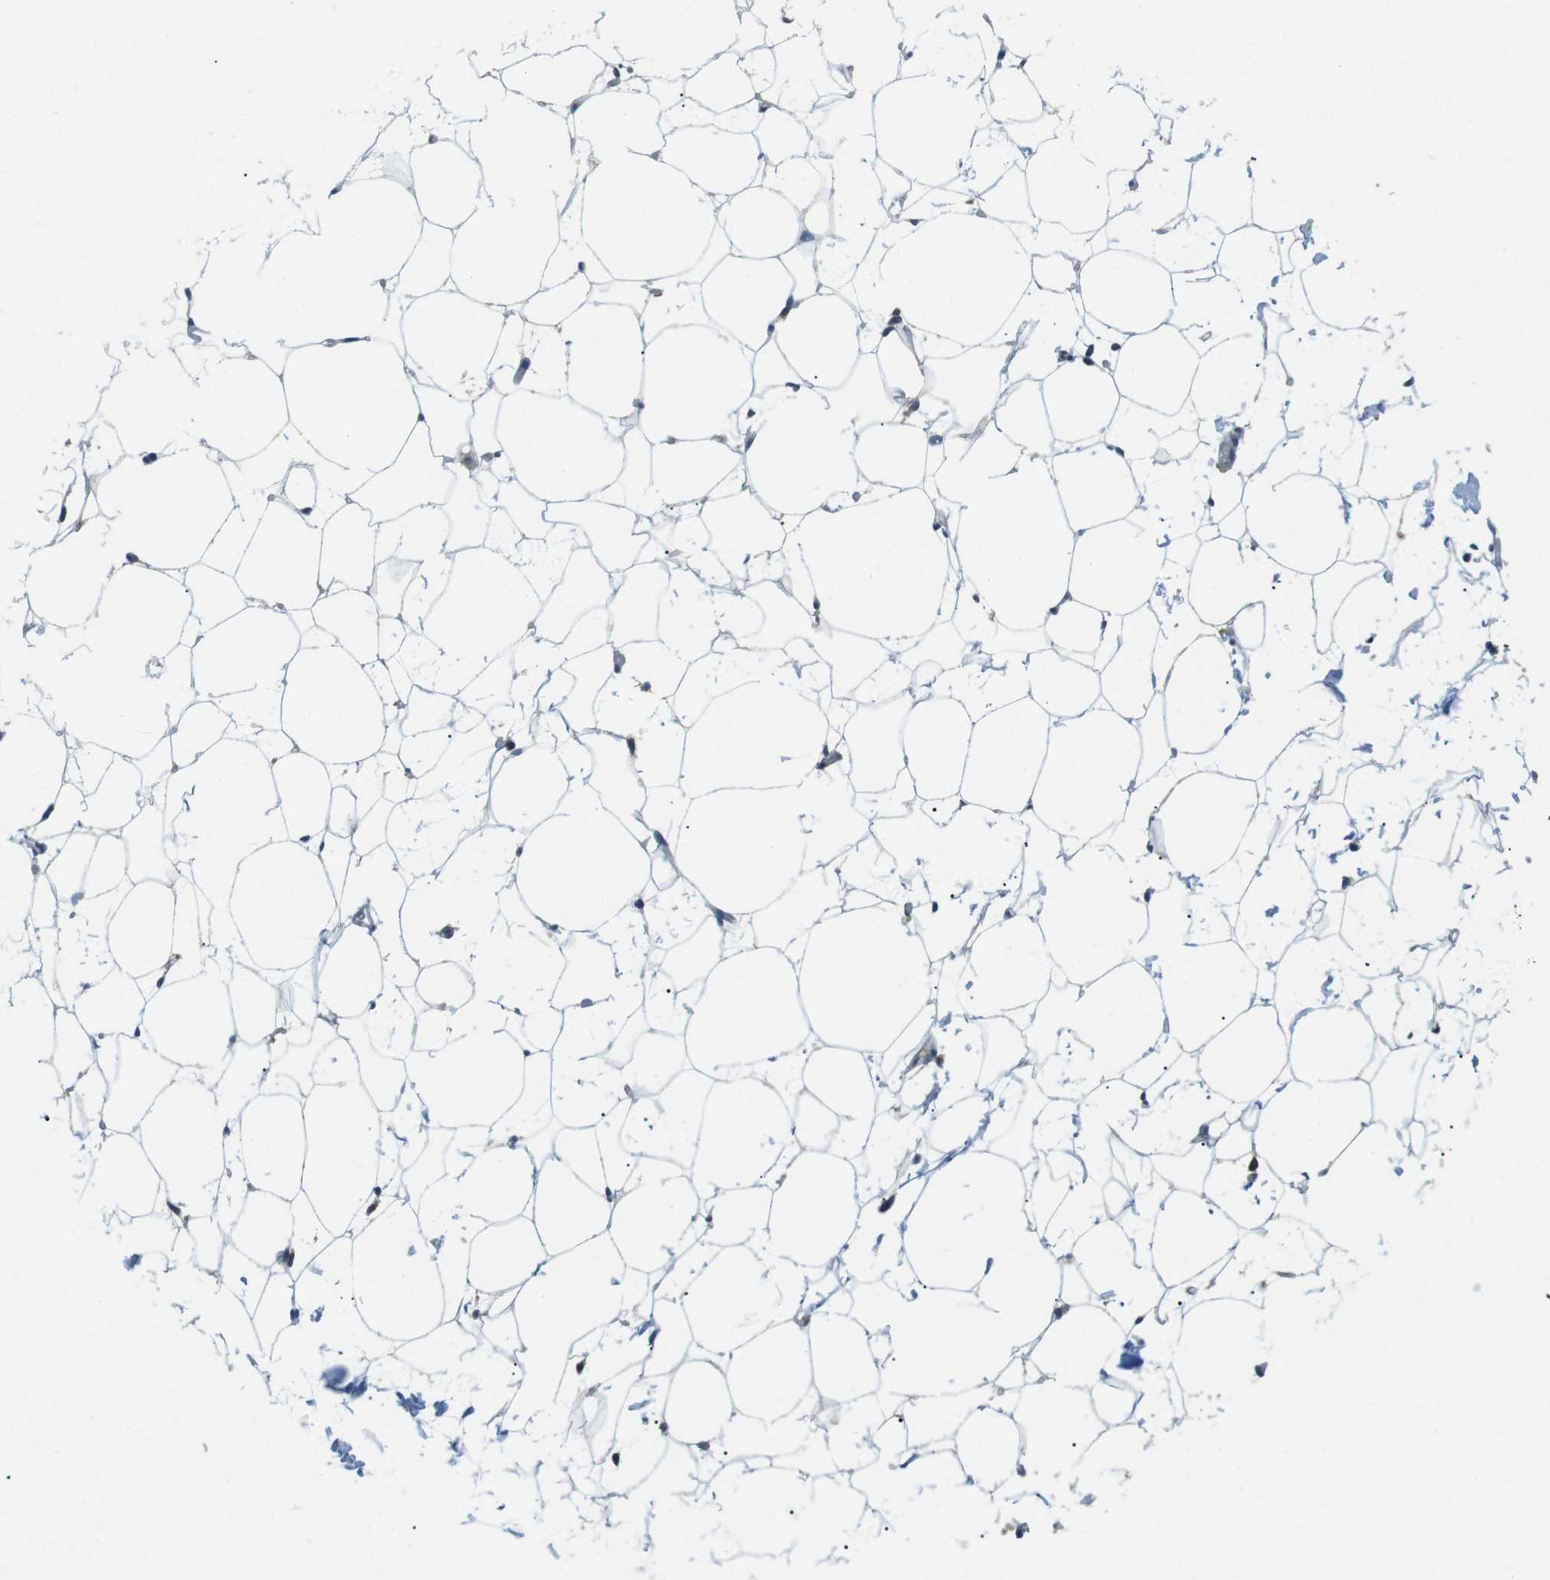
{"staining": {"intensity": "negative", "quantity": "none", "location": "none"}, "tissue": "adipose tissue", "cell_type": "Adipocytes", "image_type": "normal", "snomed": [{"axis": "morphology", "description": "Normal tissue, NOS"}, {"axis": "topography", "description": "Breast"}, {"axis": "topography", "description": "Soft tissue"}], "caption": "This is an immunohistochemistry histopathology image of benign adipose tissue. There is no expression in adipocytes.", "gene": "BACE1", "patient": {"sex": "female", "age": 75}}